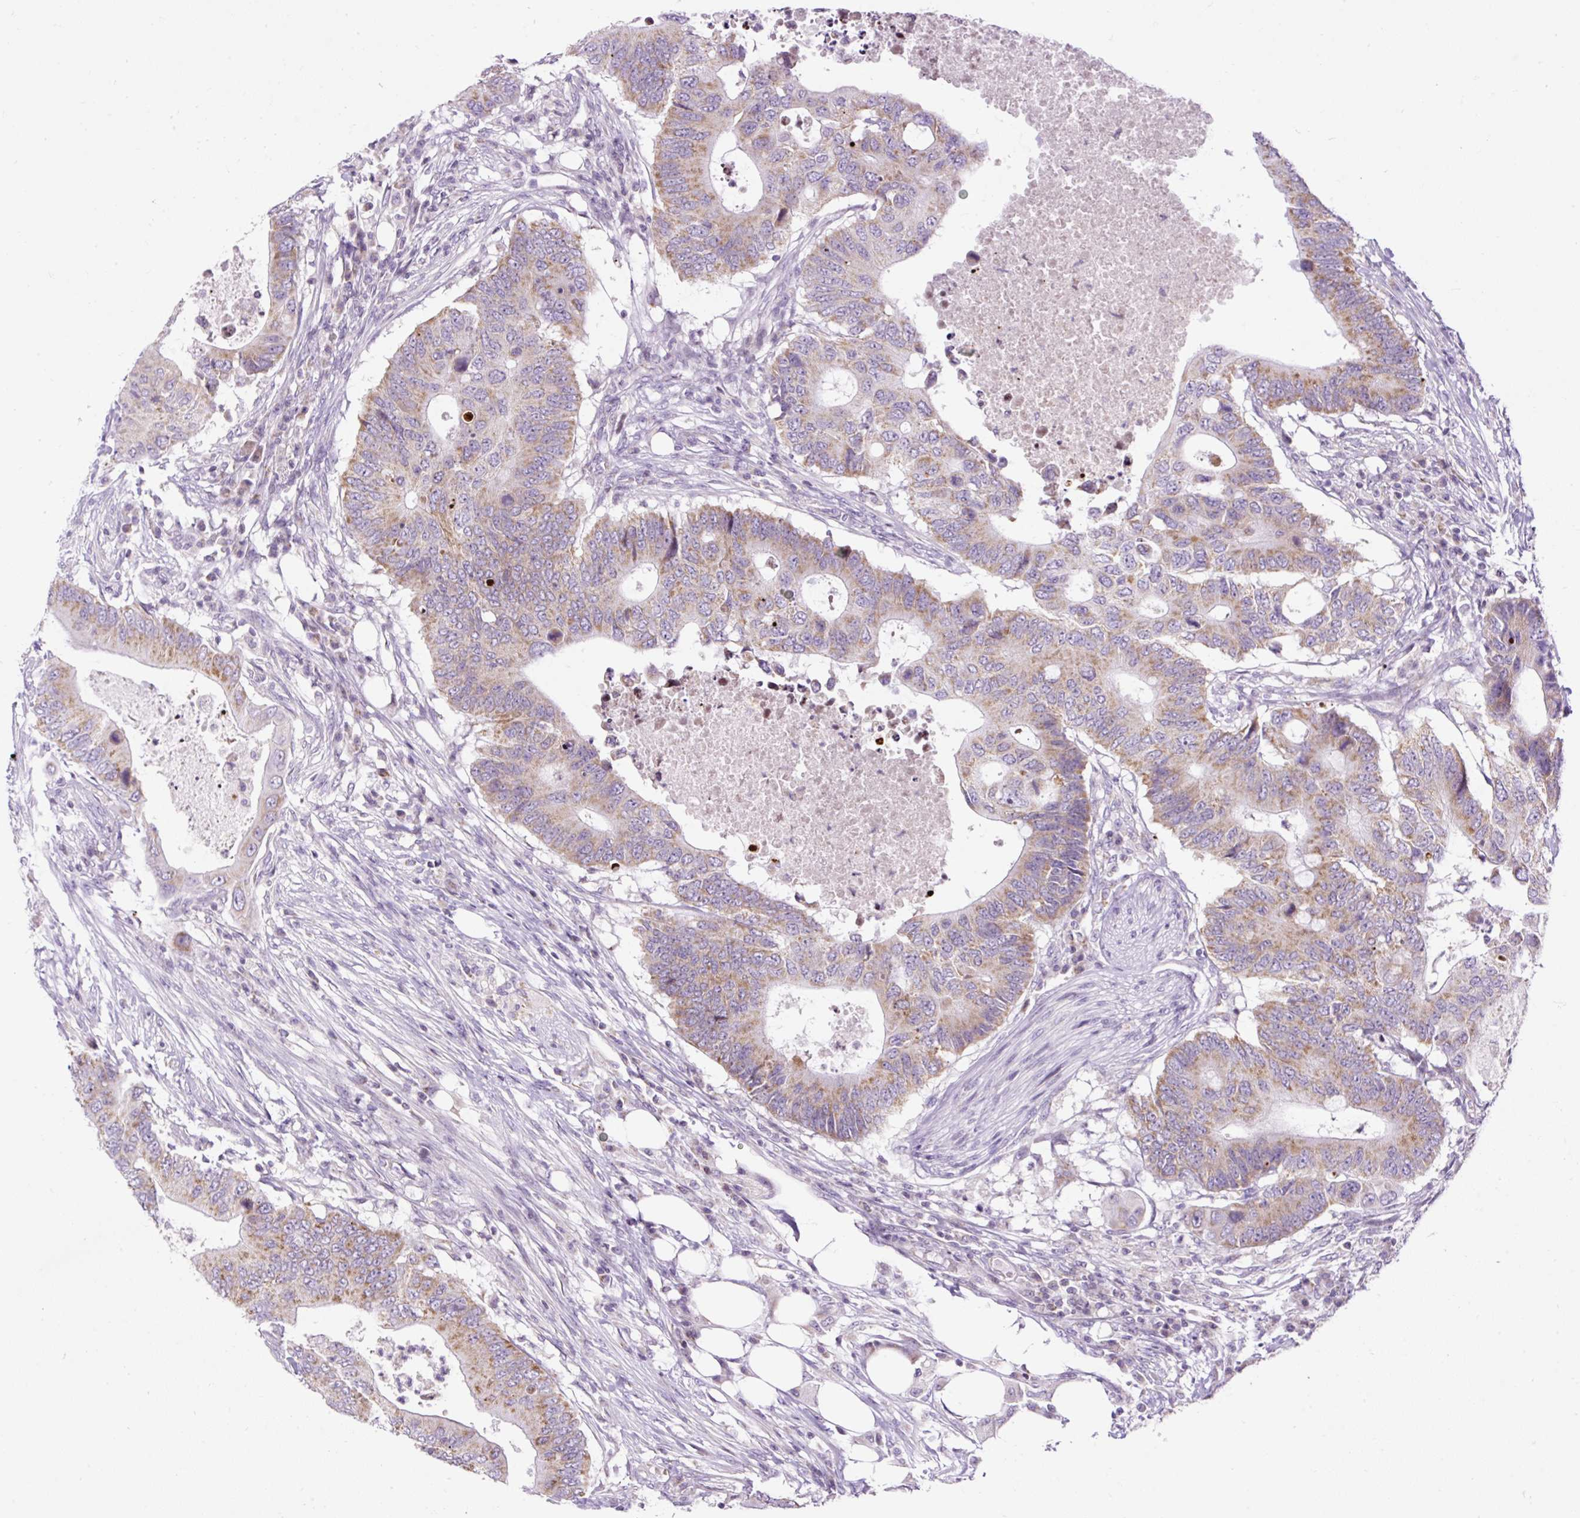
{"staining": {"intensity": "moderate", "quantity": ">75%", "location": "cytoplasmic/membranous"}, "tissue": "colorectal cancer", "cell_type": "Tumor cells", "image_type": "cancer", "snomed": [{"axis": "morphology", "description": "Adenocarcinoma, NOS"}, {"axis": "topography", "description": "Colon"}], "caption": "Human colorectal cancer (adenocarcinoma) stained for a protein (brown) shows moderate cytoplasmic/membranous positive positivity in approximately >75% of tumor cells.", "gene": "FMC1", "patient": {"sex": "male", "age": 71}}